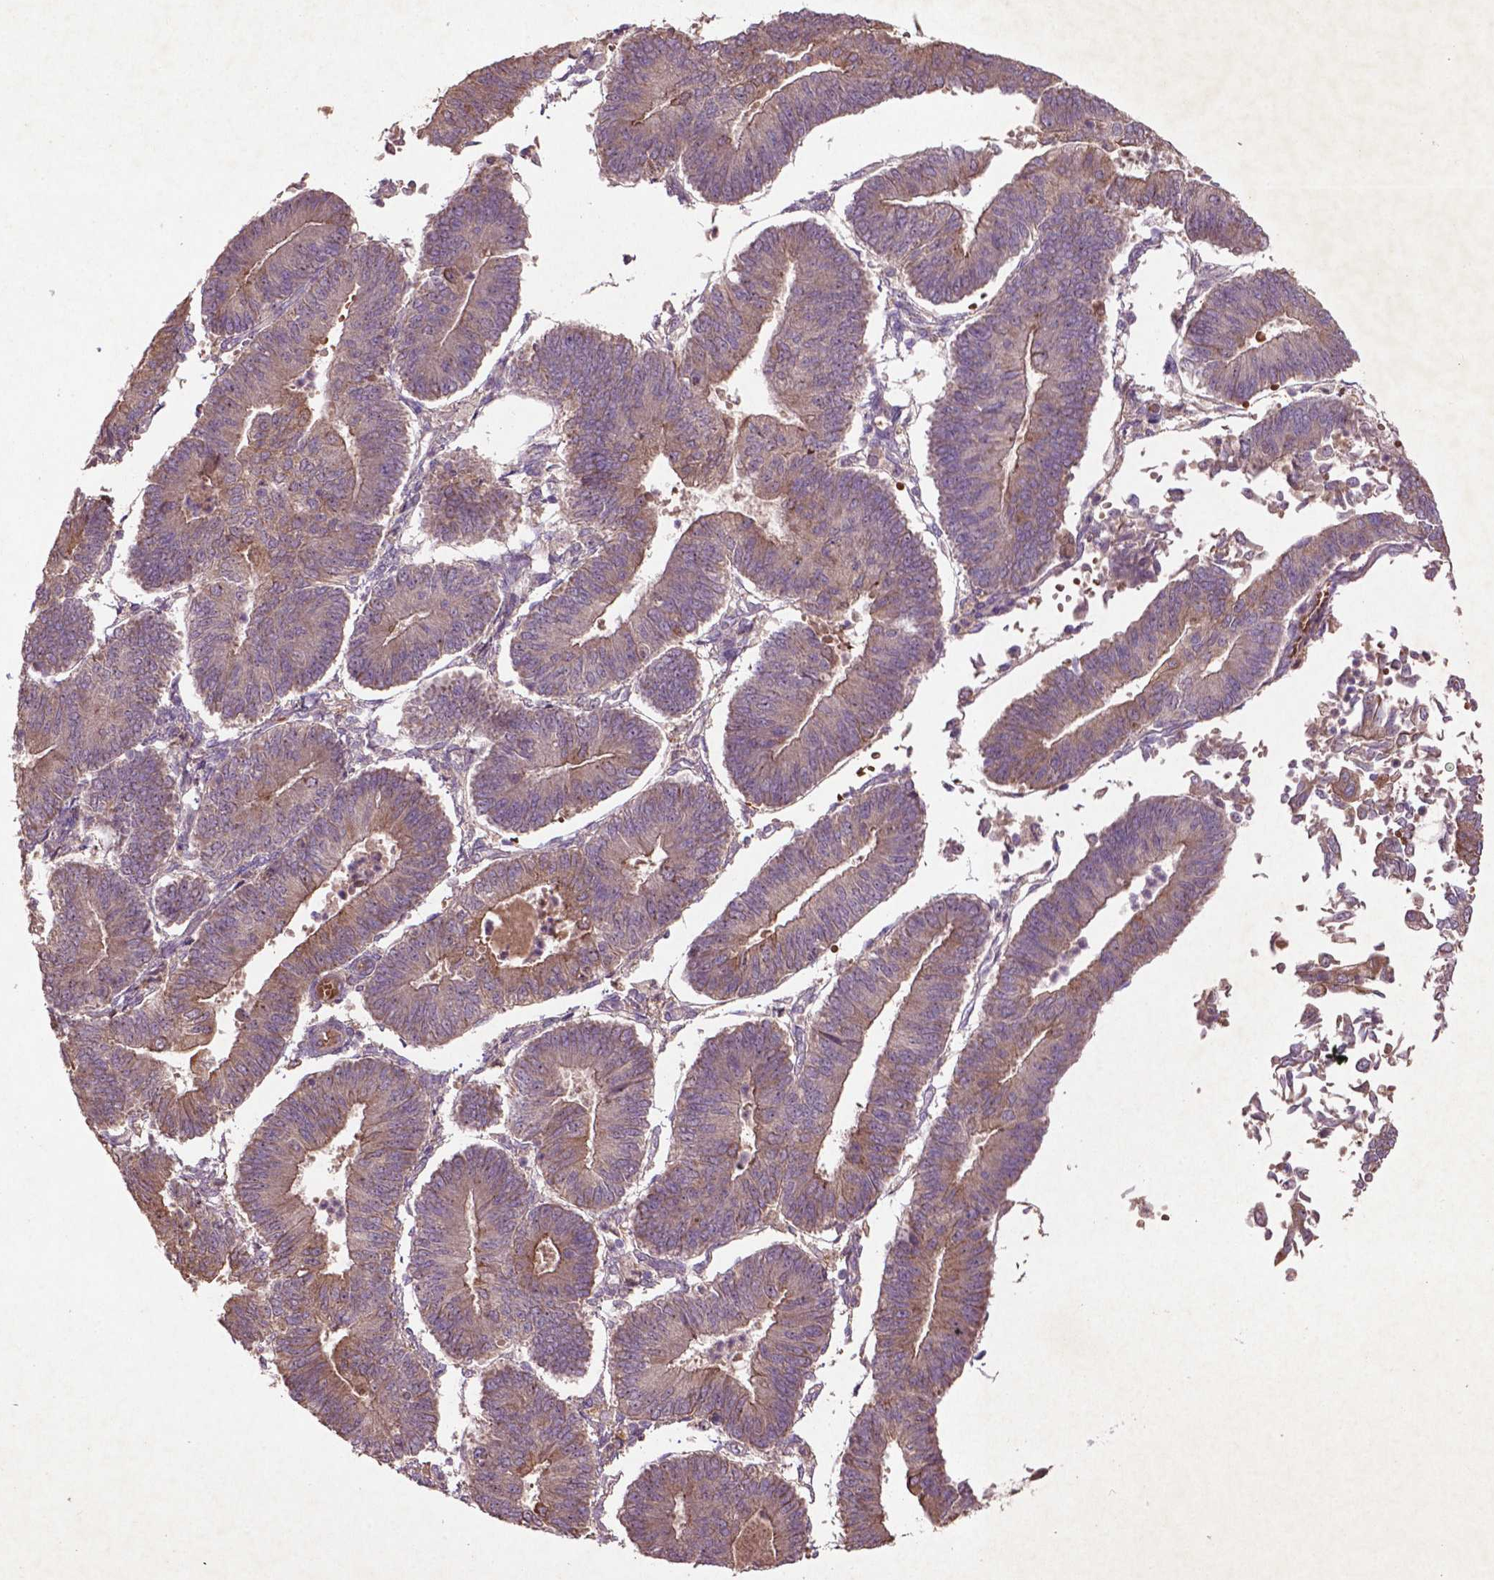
{"staining": {"intensity": "moderate", "quantity": ">75%", "location": "cytoplasmic/membranous"}, "tissue": "endometrial cancer", "cell_type": "Tumor cells", "image_type": "cancer", "snomed": [{"axis": "morphology", "description": "Adenocarcinoma, NOS"}, {"axis": "topography", "description": "Endometrium"}], "caption": "Protein analysis of endometrial cancer (adenocarcinoma) tissue reveals moderate cytoplasmic/membranous positivity in about >75% of tumor cells. Immunohistochemistry stains the protein of interest in brown and the nuclei are stained blue.", "gene": "COQ2", "patient": {"sex": "female", "age": 65}}